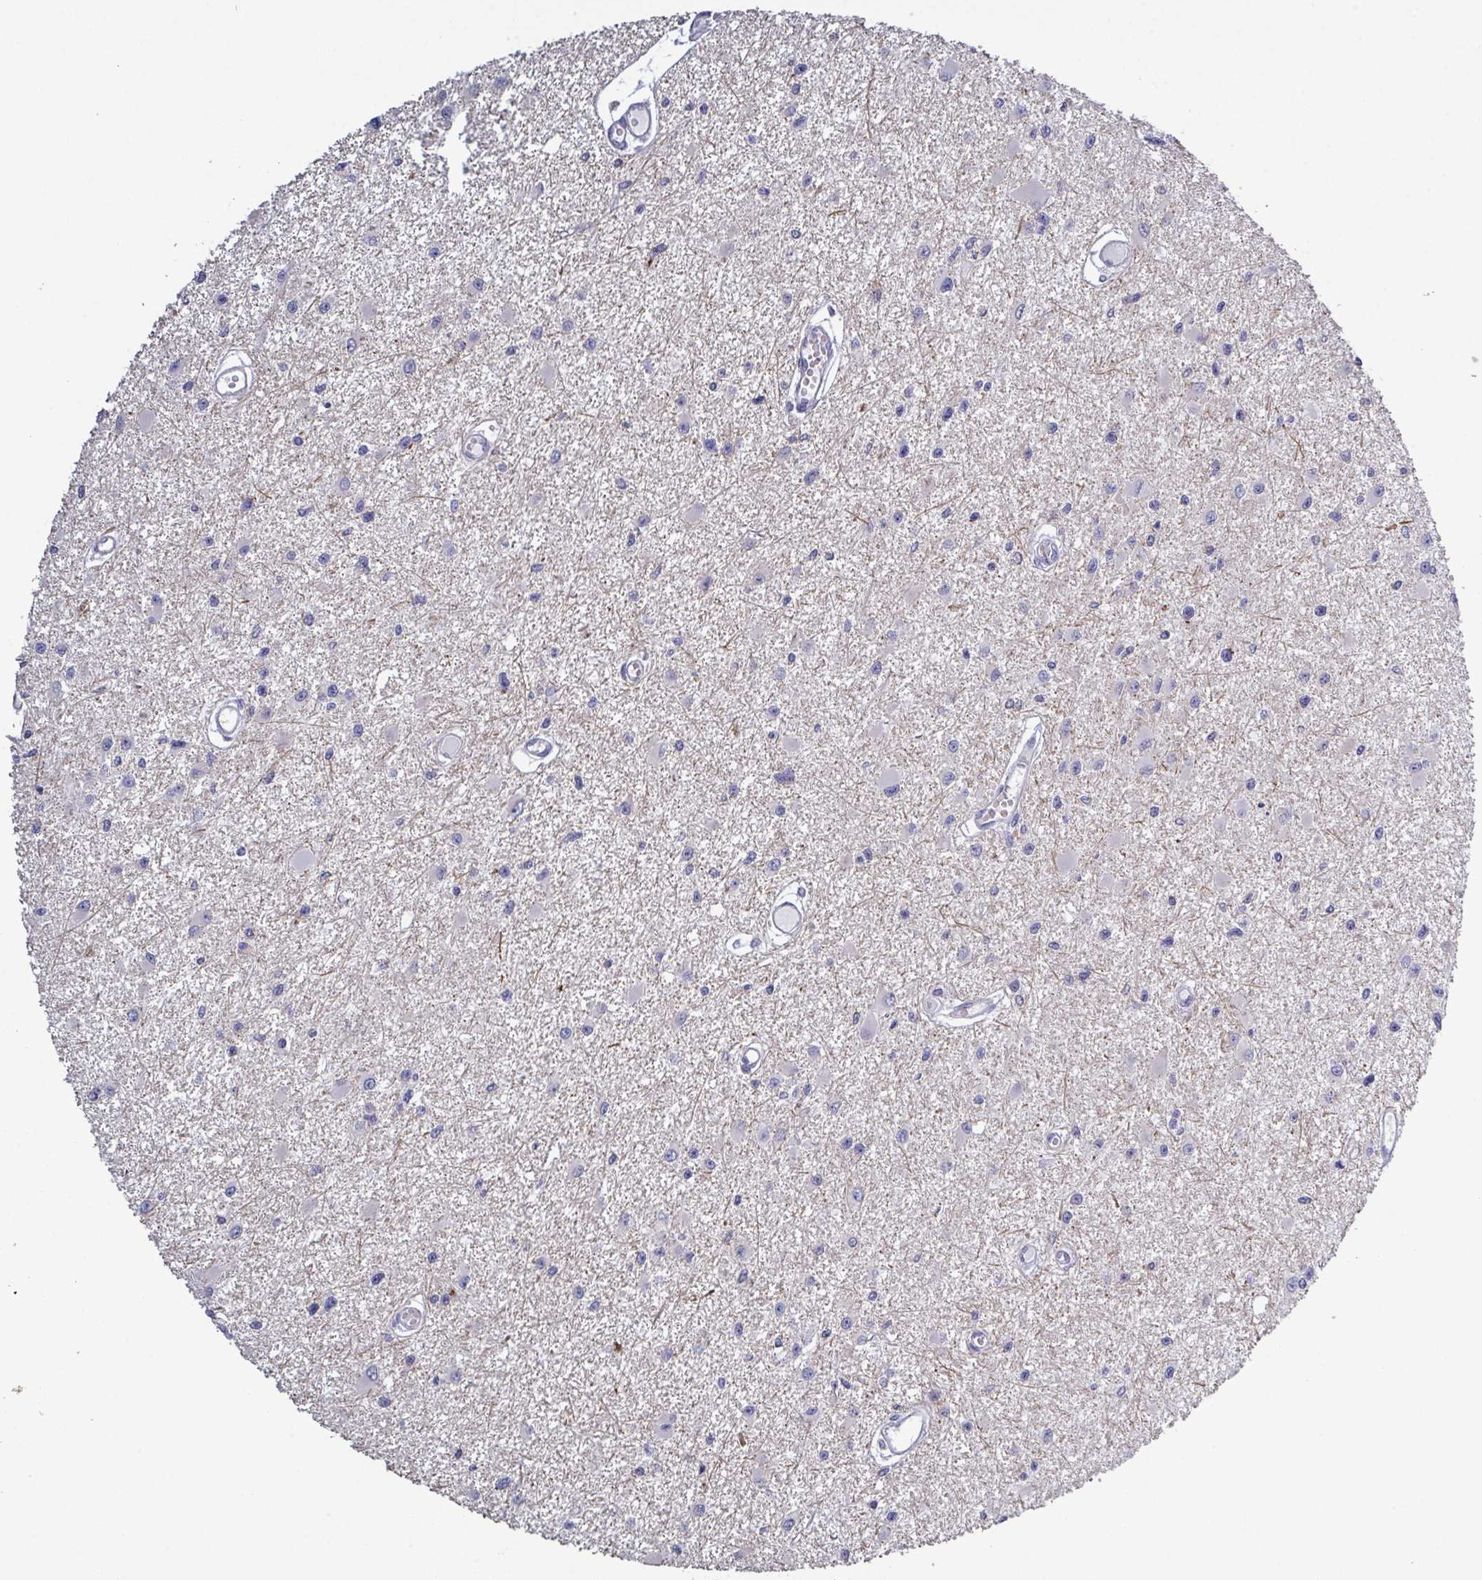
{"staining": {"intensity": "negative", "quantity": "none", "location": "none"}, "tissue": "glioma", "cell_type": "Tumor cells", "image_type": "cancer", "snomed": [{"axis": "morphology", "description": "Glioma, malignant, High grade"}, {"axis": "topography", "description": "Brain"}], "caption": "Immunohistochemistry (IHC) image of human glioma stained for a protein (brown), which displays no staining in tumor cells.", "gene": "GLDC", "patient": {"sex": "male", "age": 54}}